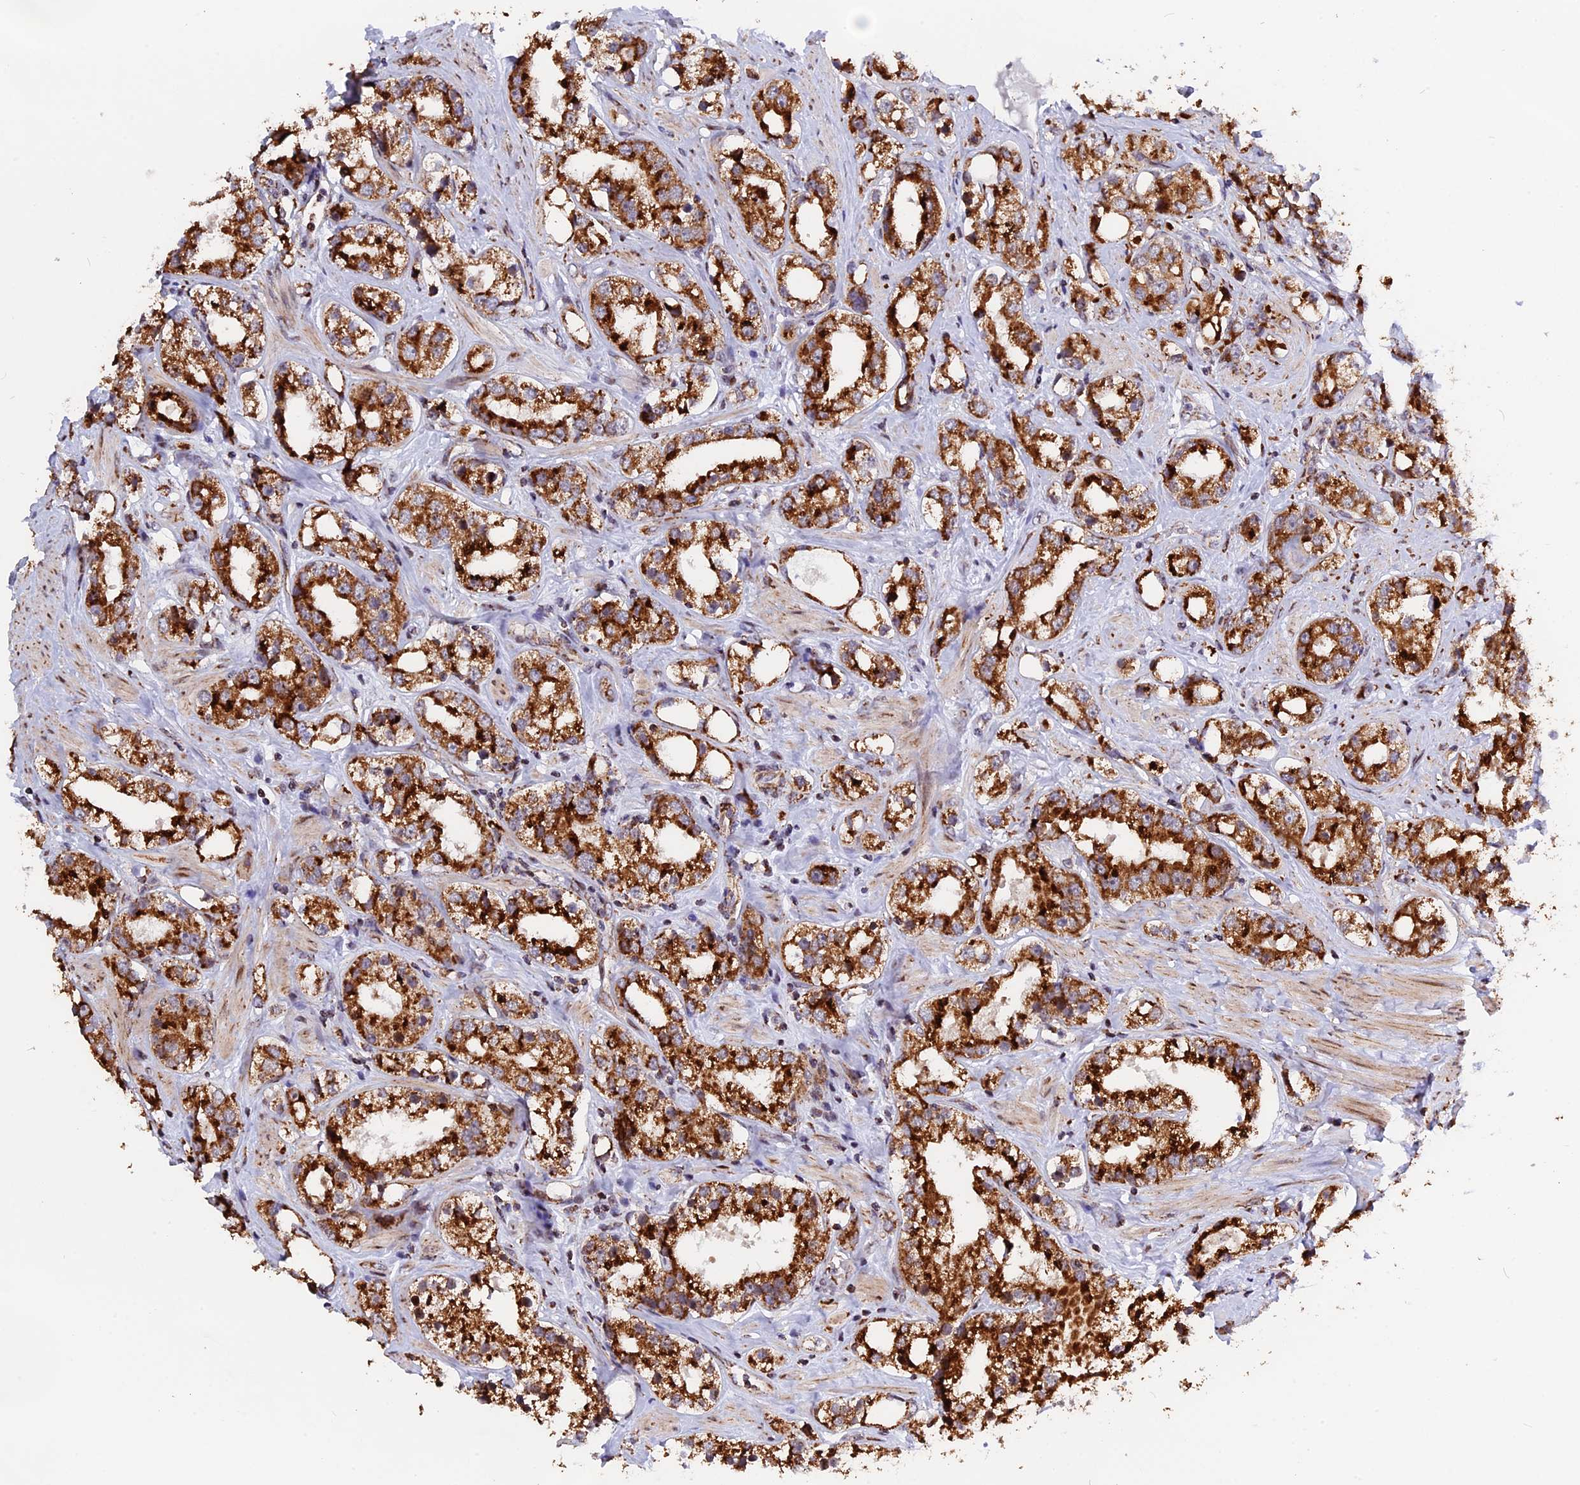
{"staining": {"intensity": "strong", "quantity": ">75%", "location": "cytoplasmic/membranous"}, "tissue": "prostate cancer", "cell_type": "Tumor cells", "image_type": "cancer", "snomed": [{"axis": "morphology", "description": "Adenocarcinoma, NOS"}, {"axis": "topography", "description": "Prostate"}], "caption": "About >75% of tumor cells in human adenocarcinoma (prostate) demonstrate strong cytoplasmic/membranous protein expression as visualized by brown immunohistochemical staining.", "gene": "FAM174C", "patient": {"sex": "male", "age": 79}}